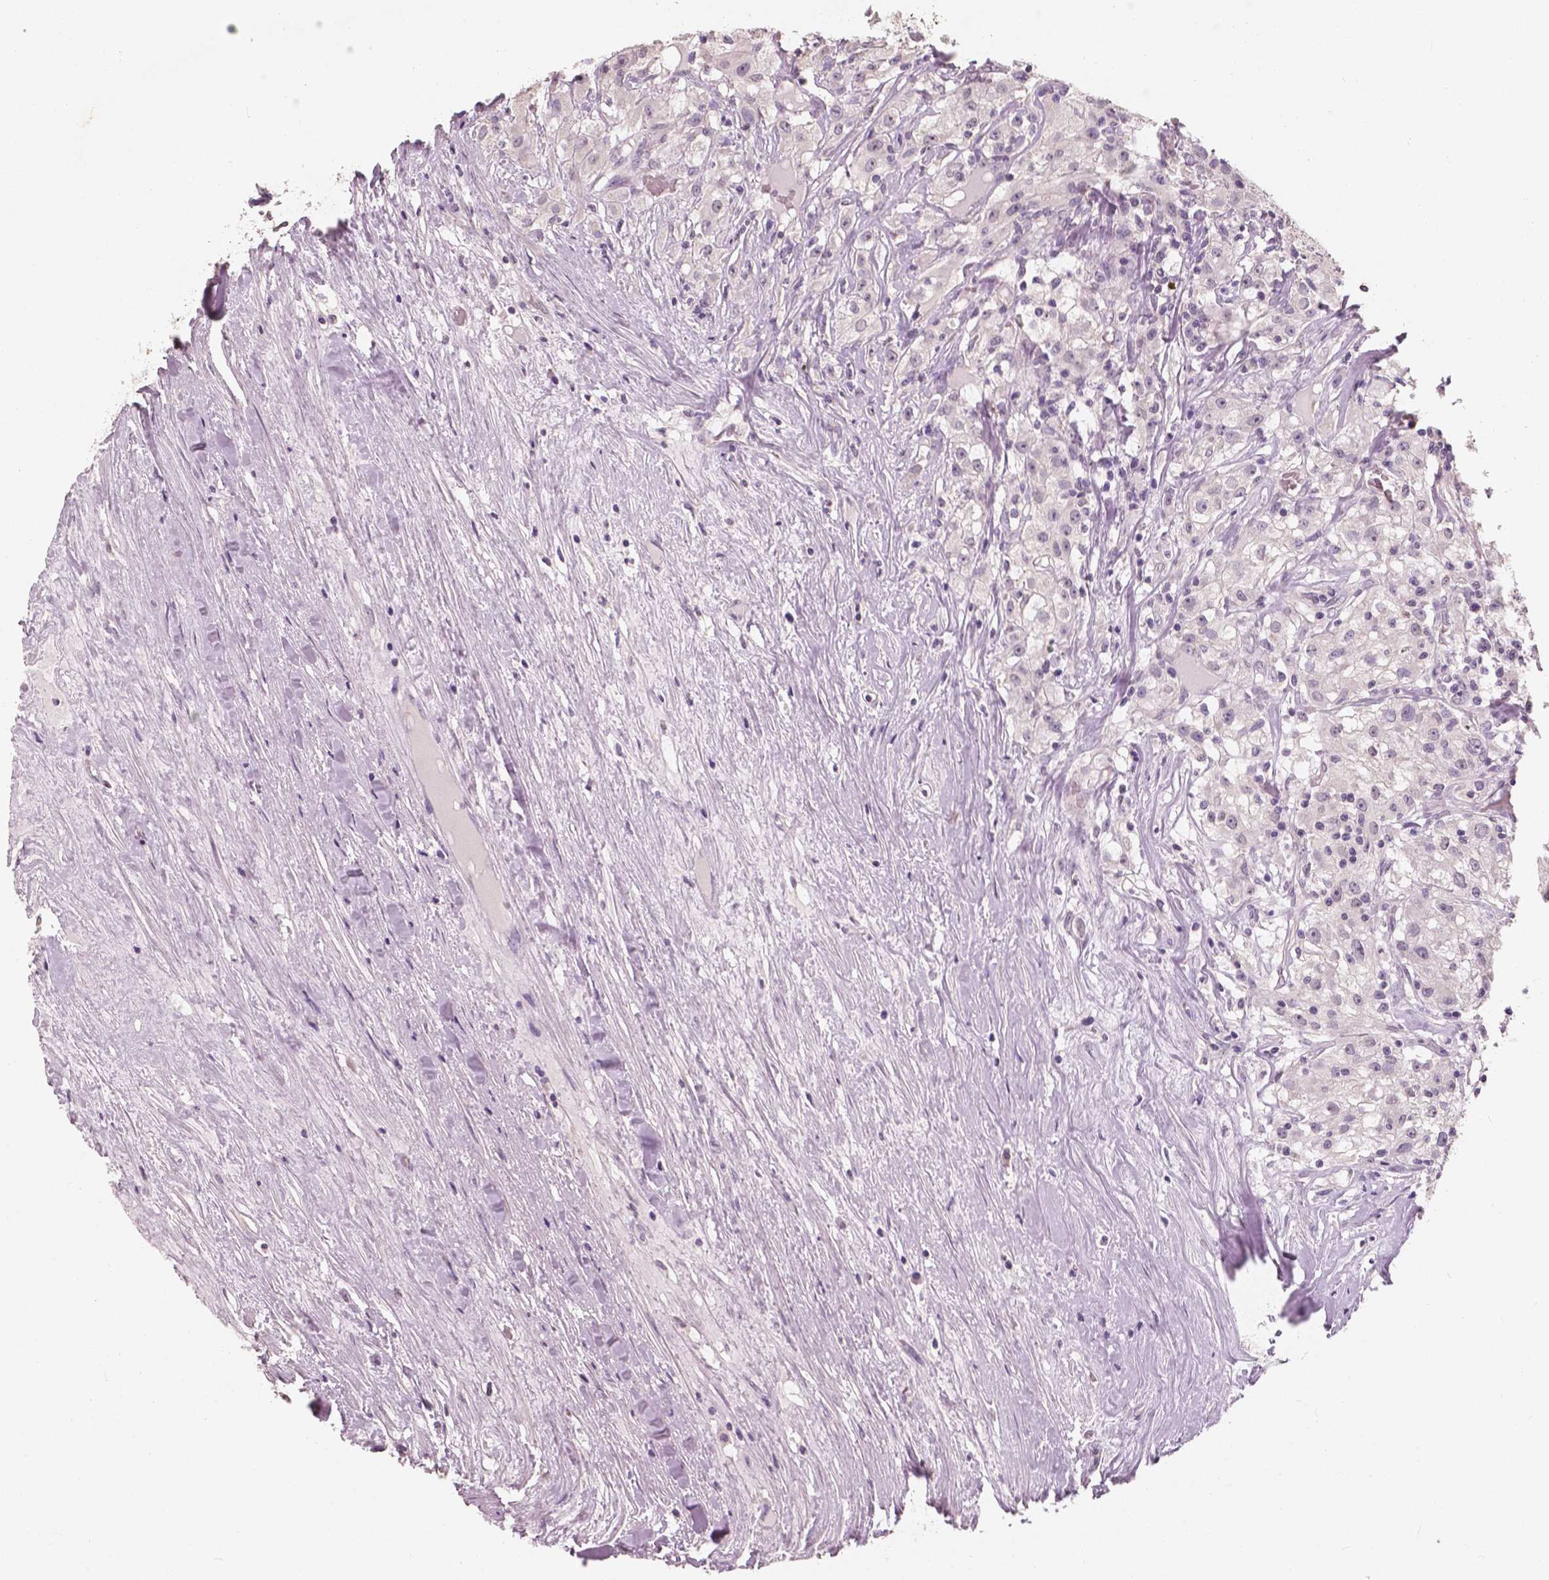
{"staining": {"intensity": "negative", "quantity": "none", "location": "none"}, "tissue": "renal cancer", "cell_type": "Tumor cells", "image_type": "cancer", "snomed": [{"axis": "morphology", "description": "Adenocarcinoma, NOS"}, {"axis": "topography", "description": "Kidney"}], "caption": "Immunohistochemical staining of human renal cancer displays no significant positivity in tumor cells. Nuclei are stained in blue.", "gene": "SAT2", "patient": {"sex": "female", "age": 67}}